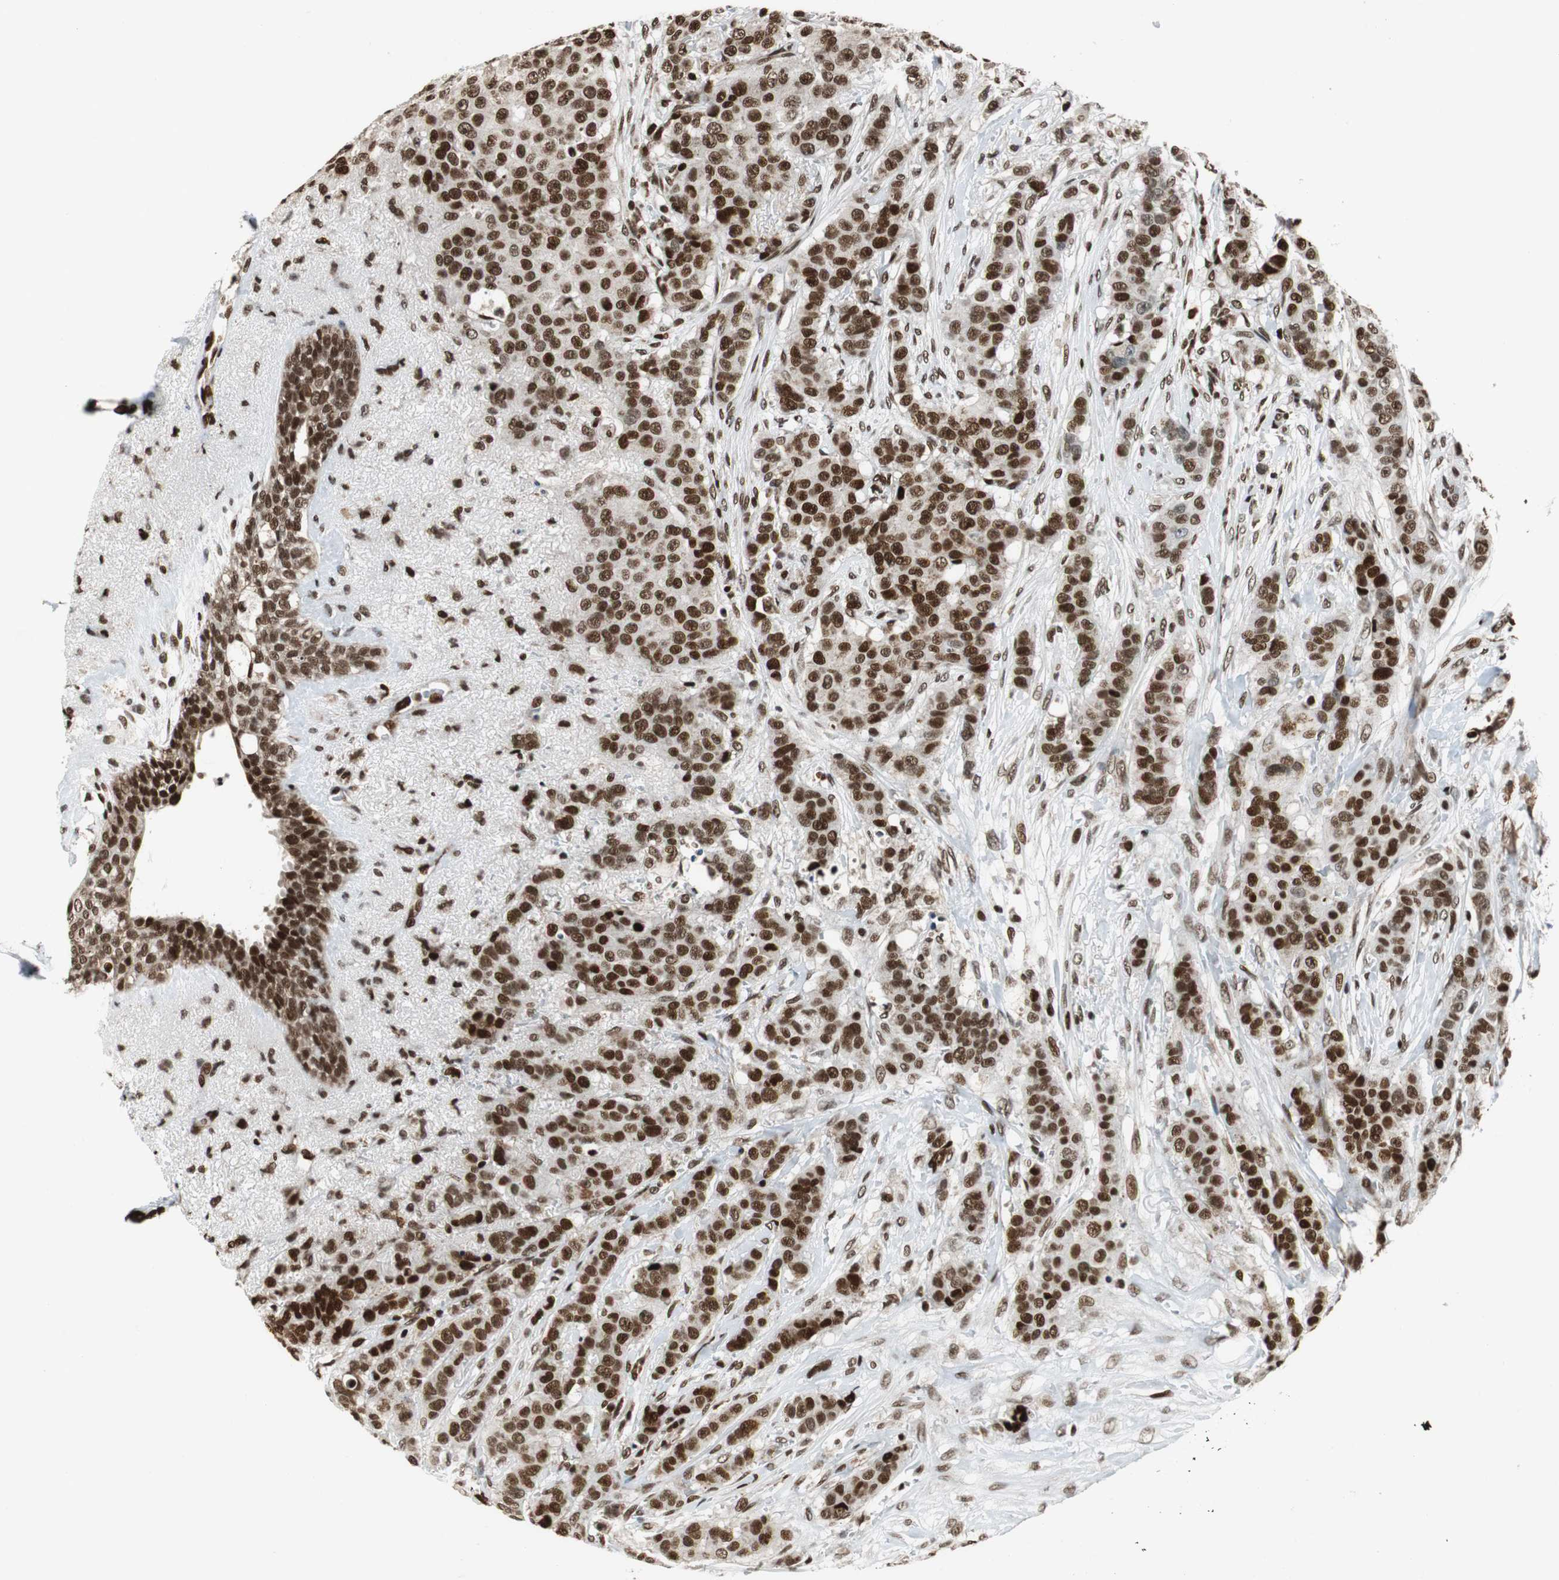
{"staining": {"intensity": "strong", "quantity": ">75%", "location": "nuclear"}, "tissue": "breast cancer", "cell_type": "Tumor cells", "image_type": "cancer", "snomed": [{"axis": "morphology", "description": "Duct carcinoma"}, {"axis": "topography", "description": "Breast"}], "caption": "Immunohistochemistry (IHC) staining of breast infiltrating ductal carcinoma, which shows high levels of strong nuclear staining in about >75% of tumor cells indicating strong nuclear protein positivity. The staining was performed using DAB (brown) for protein detection and nuclei were counterstained in hematoxylin (blue).", "gene": "HDAC1", "patient": {"sex": "female", "age": 40}}